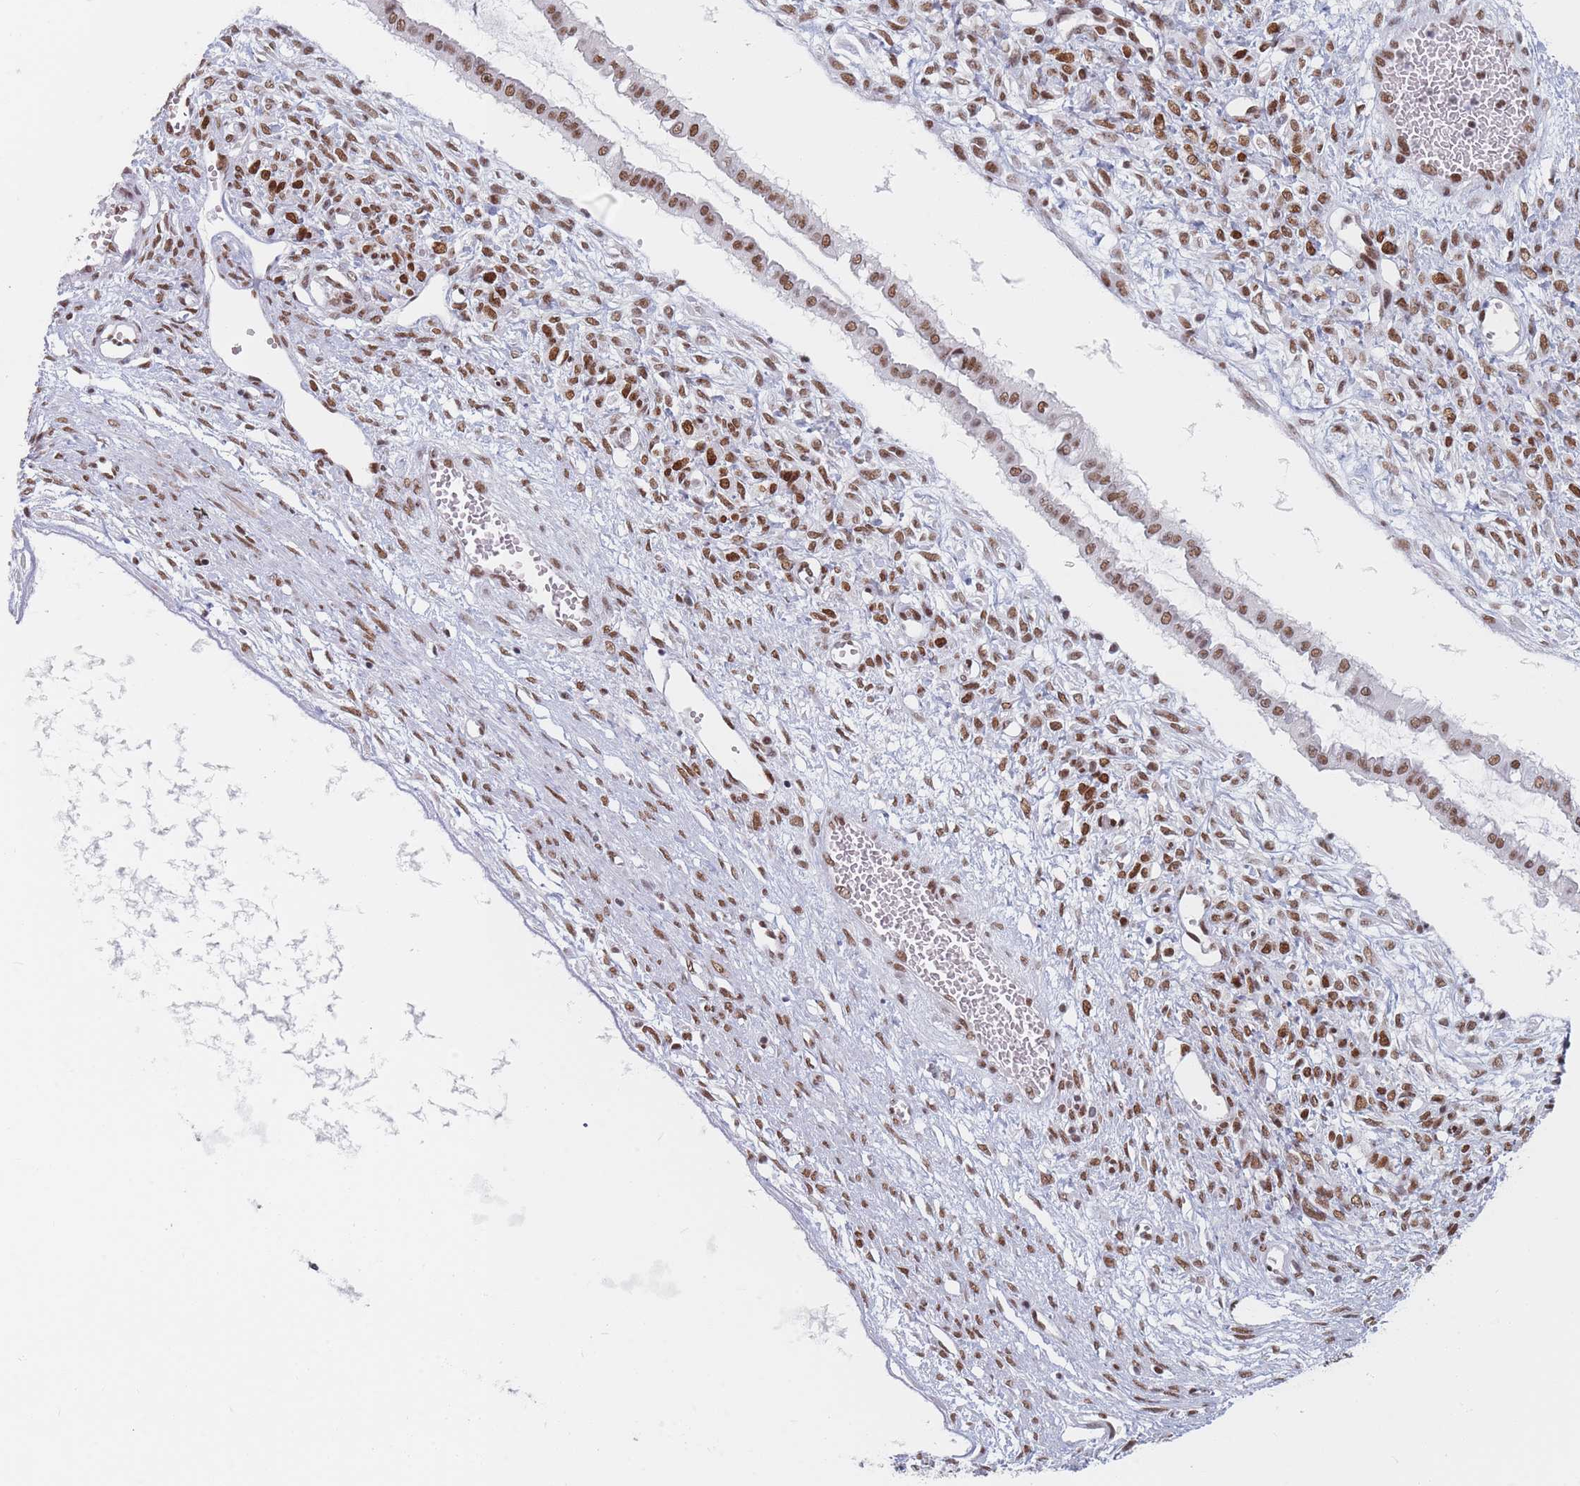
{"staining": {"intensity": "moderate", "quantity": ">75%", "location": "nuclear"}, "tissue": "ovarian cancer", "cell_type": "Tumor cells", "image_type": "cancer", "snomed": [{"axis": "morphology", "description": "Cystadenocarcinoma, mucinous, NOS"}, {"axis": "topography", "description": "Ovary"}], "caption": "Ovarian cancer (mucinous cystadenocarcinoma) stained for a protein reveals moderate nuclear positivity in tumor cells. The staining was performed using DAB (3,3'-diaminobenzidine) to visualize the protein expression in brown, while the nuclei were stained in blue with hematoxylin (Magnification: 20x).", "gene": "SAFB2", "patient": {"sex": "female", "age": 73}}